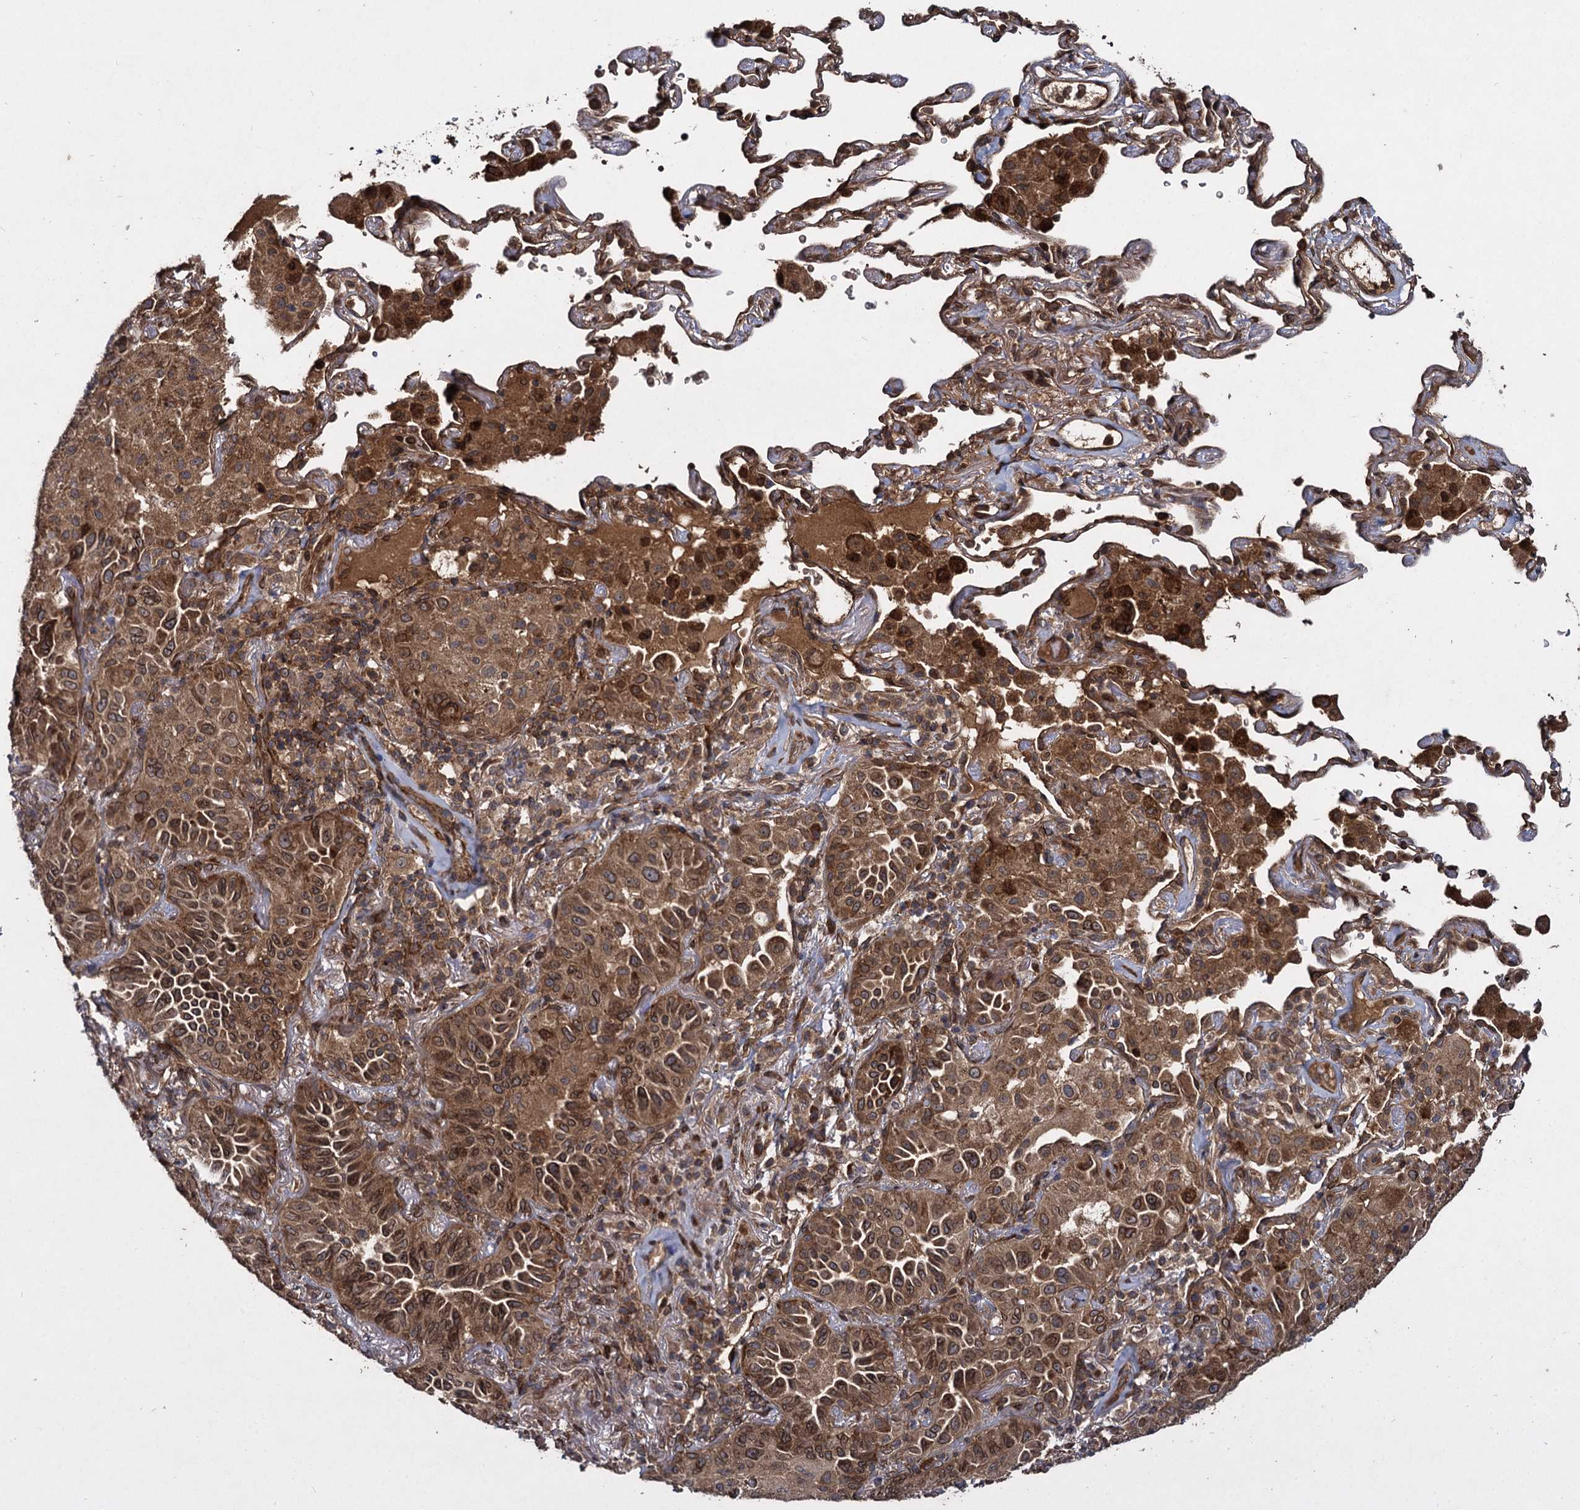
{"staining": {"intensity": "strong", "quantity": ">75%", "location": "cytoplasmic/membranous"}, "tissue": "lung cancer", "cell_type": "Tumor cells", "image_type": "cancer", "snomed": [{"axis": "morphology", "description": "Adenocarcinoma, NOS"}, {"axis": "topography", "description": "Lung"}], "caption": "Brown immunohistochemical staining in adenocarcinoma (lung) displays strong cytoplasmic/membranous positivity in about >75% of tumor cells.", "gene": "DCP1B", "patient": {"sex": "female", "age": 69}}